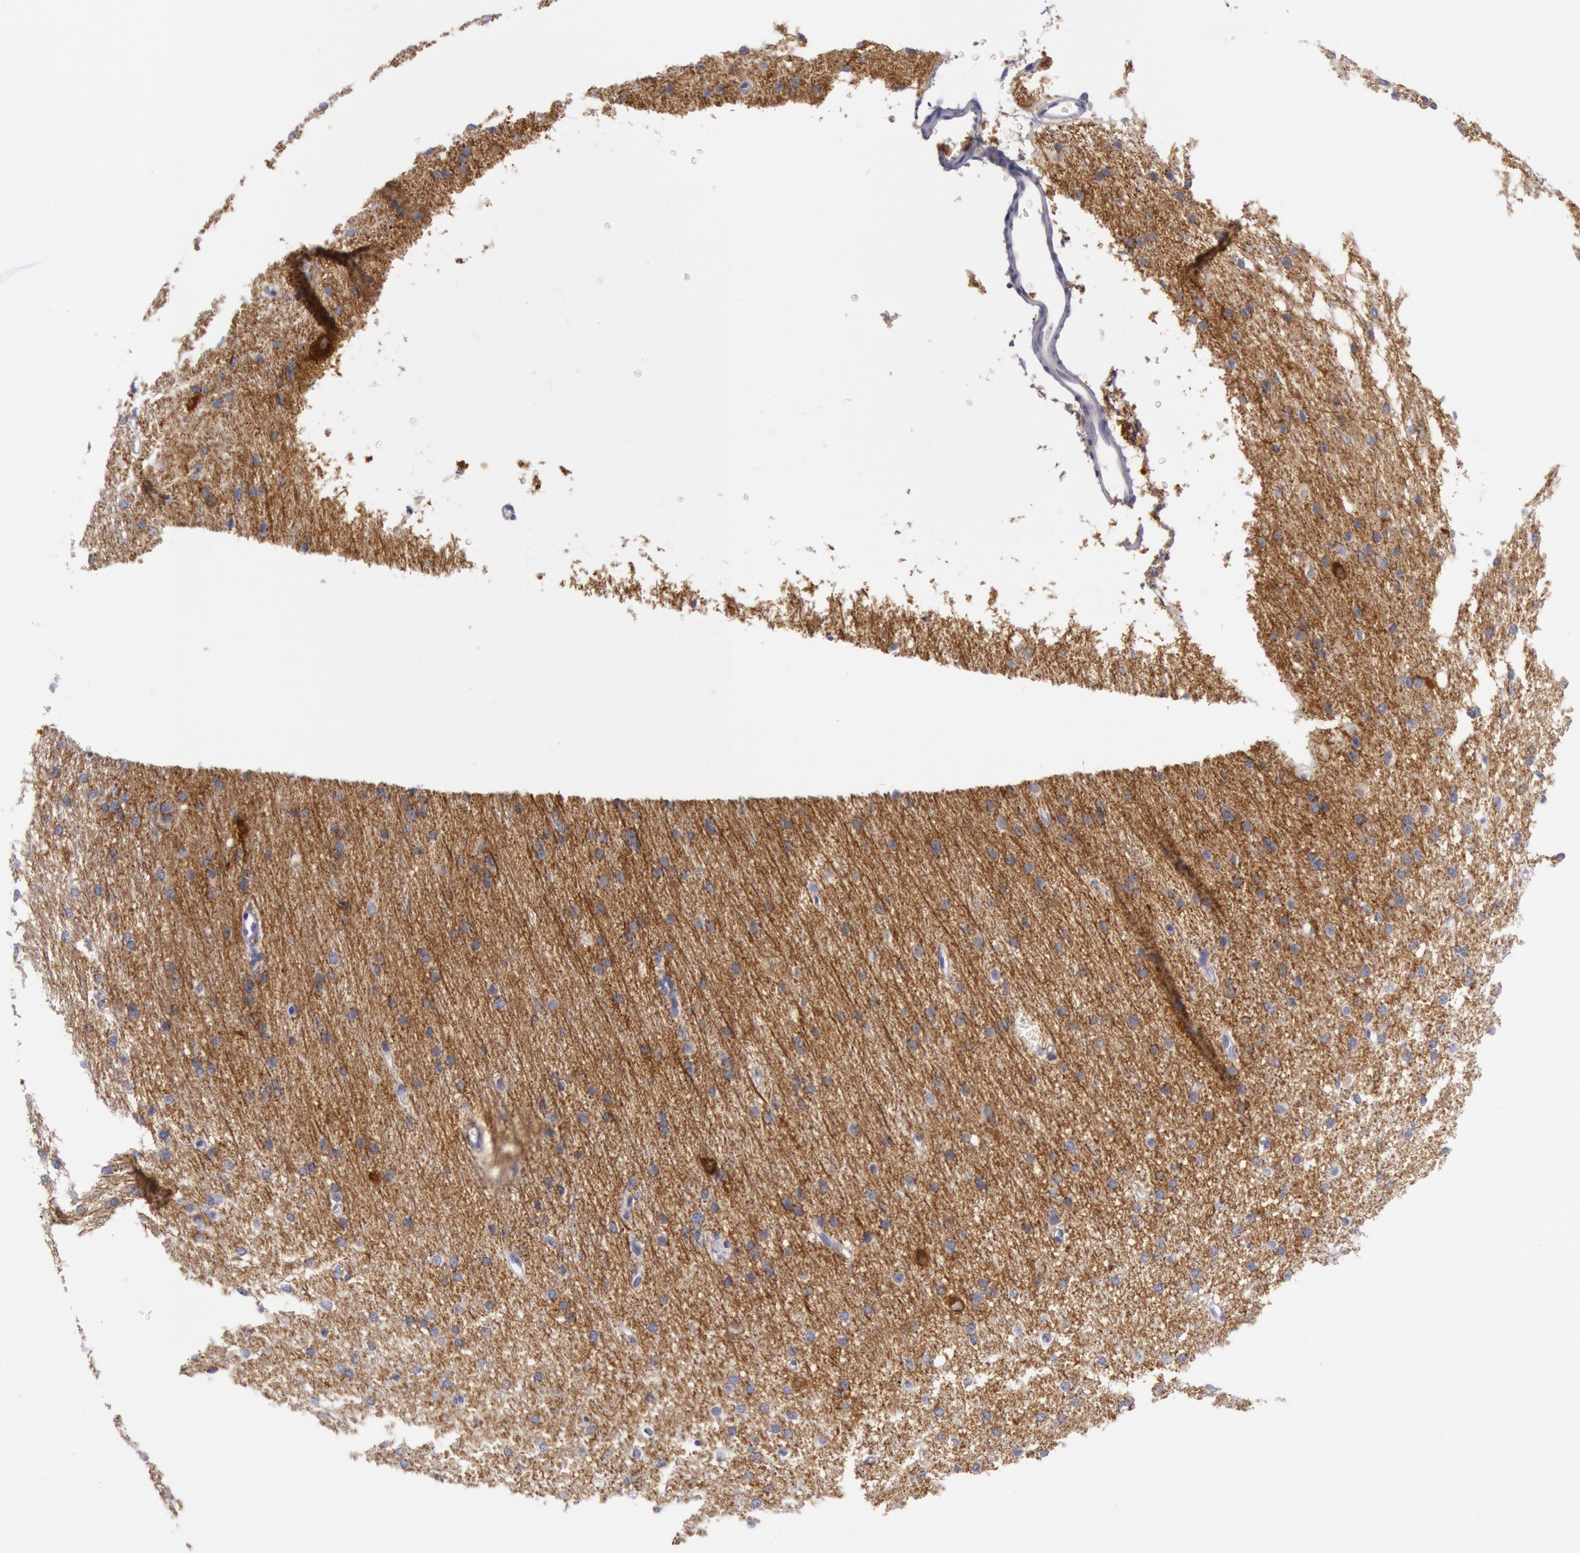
{"staining": {"intensity": "negative", "quantity": "none", "location": "none"}, "tissue": "cerebral cortex", "cell_type": "Endothelial cells", "image_type": "normal", "snomed": [{"axis": "morphology", "description": "Normal tissue, NOS"}, {"axis": "morphology", "description": "Inflammation, NOS"}, {"axis": "topography", "description": "Cerebral cortex"}], "caption": "This is a image of immunohistochemistry staining of unremarkable cerebral cortex, which shows no expression in endothelial cells.", "gene": "MYO5A", "patient": {"sex": "male", "age": 6}}